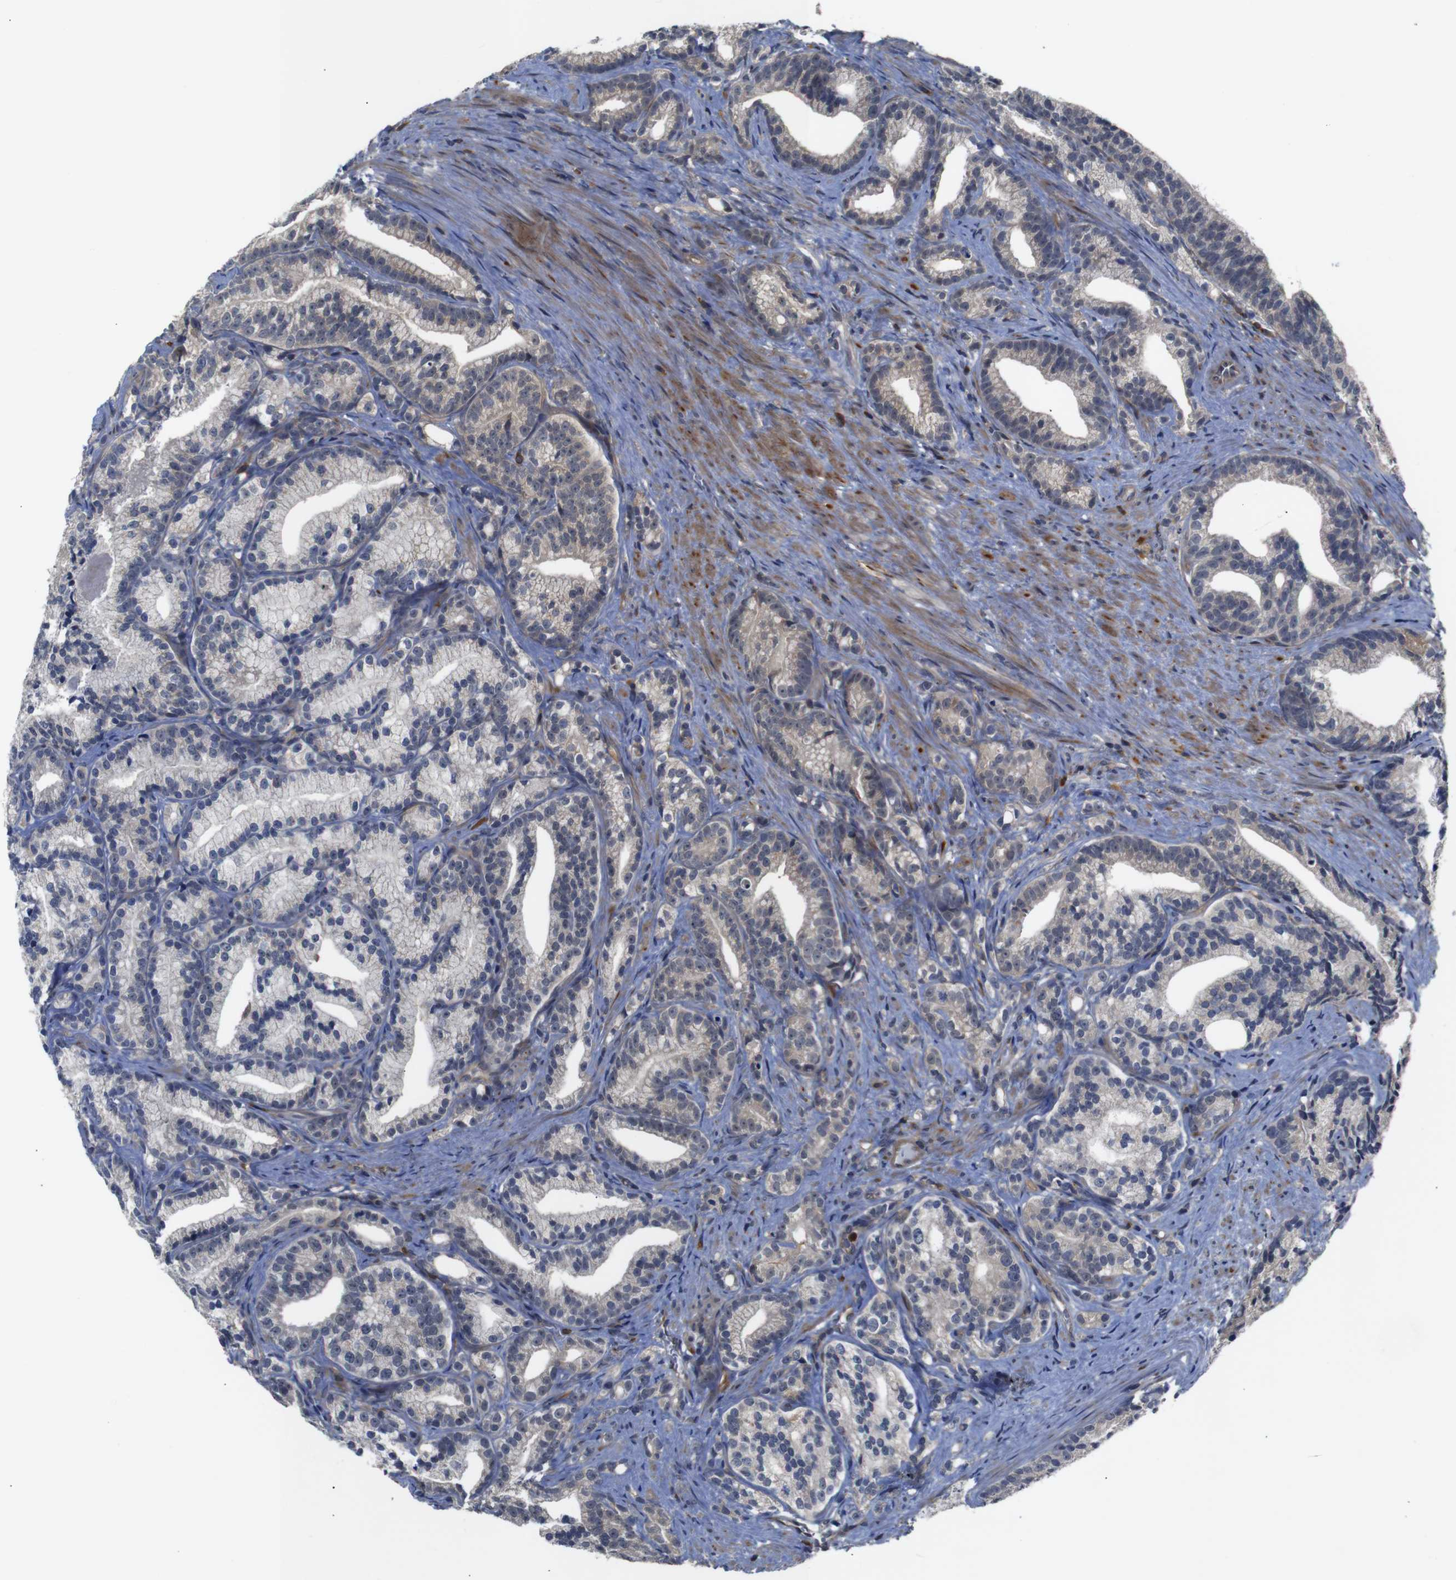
{"staining": {"intensity": "weak", "quantity": "<25%", "location": "cytoplasmic/membranous"}, "tissue": "prostate cancer", "cell_type": "Tumor cells", "image_type": "cancer", "snomed": [{"axis": "morphology", "description": "Adenocarcinoma, Low grade"}, {"axis": "topography", "description": "Prostate"}], "caption": "A high-resolution photomicrograph shows immunohistochemistry staining of prostate cancer (adenocarcinoma (low-grade)), which displays no significant staining in tumor cells.", "gene": "BRWD3", "patient": {"sex": "male", "age": 89}}